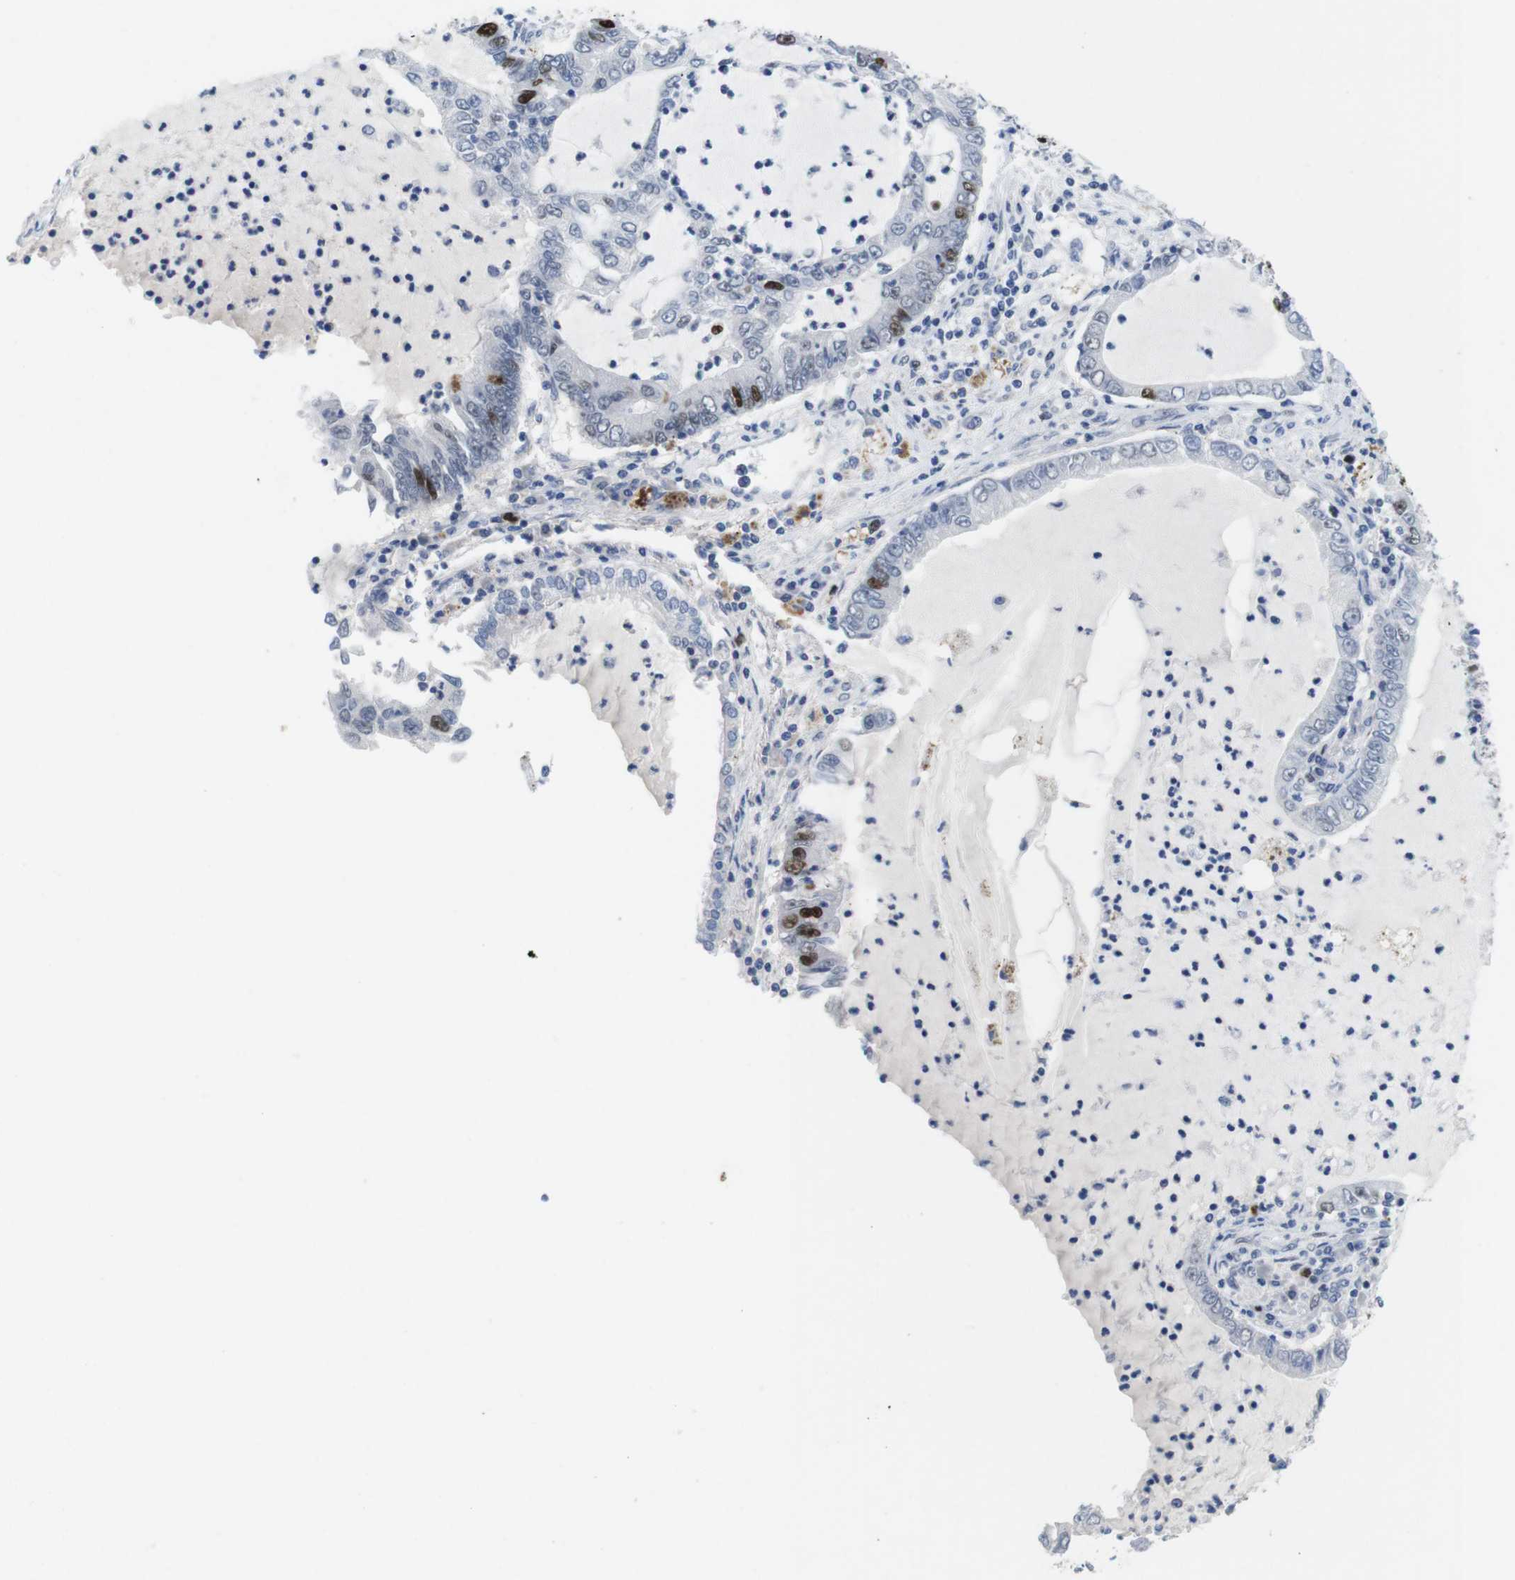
{"staining": {"intensity": "strong", "quantity": "<25%", "location": "nuclear"}, "tissue": "lung cancer", "cell_type": "Tumor cells", "image_type": "cancer", "snomed": [{"axis": "morphology", "description": "Adenocarcinoma, NOS"}, {"axis": "topography", "description": "Lung"}], "caption": "Strong nuclear expression for a protein is seen in about <25% of tumor cells of adenocarcinoma (lung) using immunohistochemistry (IHC).", "gene": "KPNA2", "patient": {"sex": "female", "age": 51}}